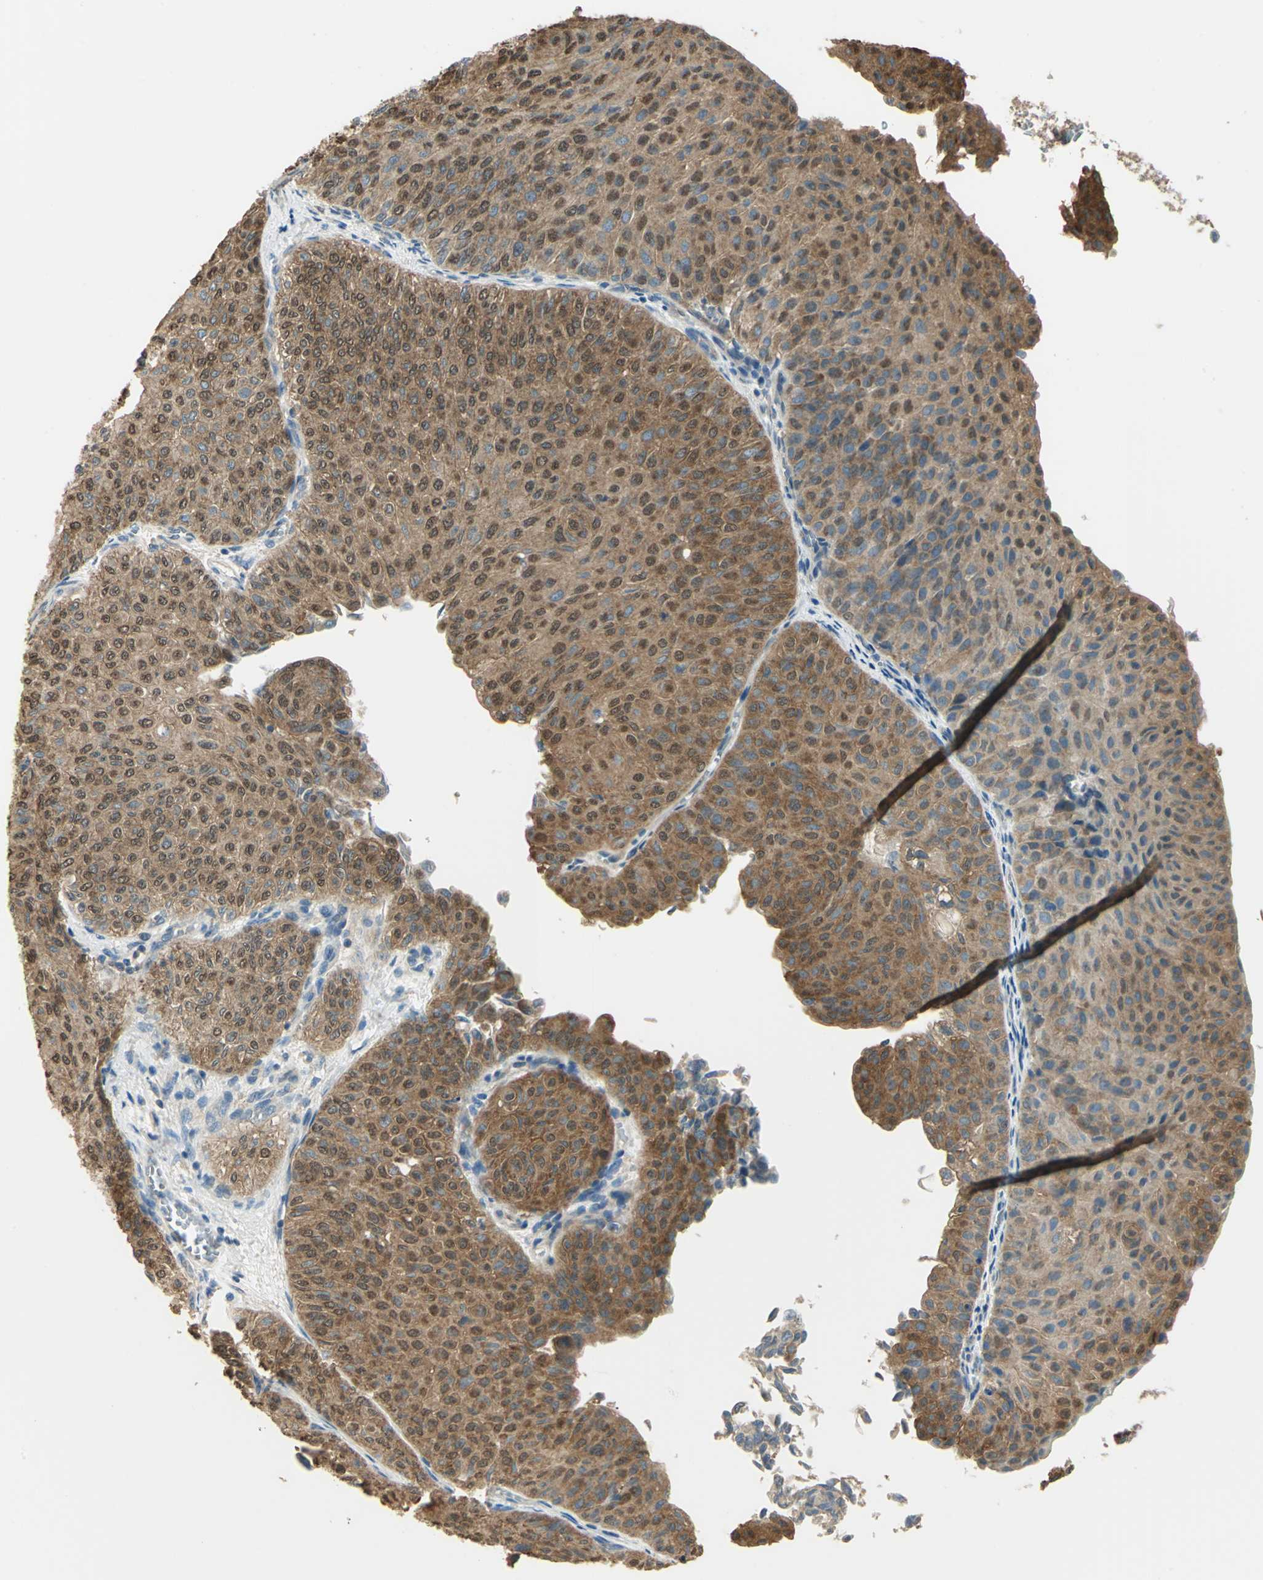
{"staining": {"intensity": "moderate", "quantity": ">75%", "location": "cytoplasmic/membranous,nuclear"}, "tissue": "urothelial cancer", "cell_type": "Tumor cells", "image_type": "cancer", "snomed": [{"axis": "morphology", "description": "Urothelial carcinoma, Low grade"}, {"axis": "topography", "description": "Urinary bladder"}], "caption": "This photomicrograph reveals IHC staining of human urothelial cancer, with medium moderate cytoplasmic/membranous and nuclear positivity in about >75% of tumor cells.", "gene": "SHC2", "patient": {"sex": "male", "age": 78}}